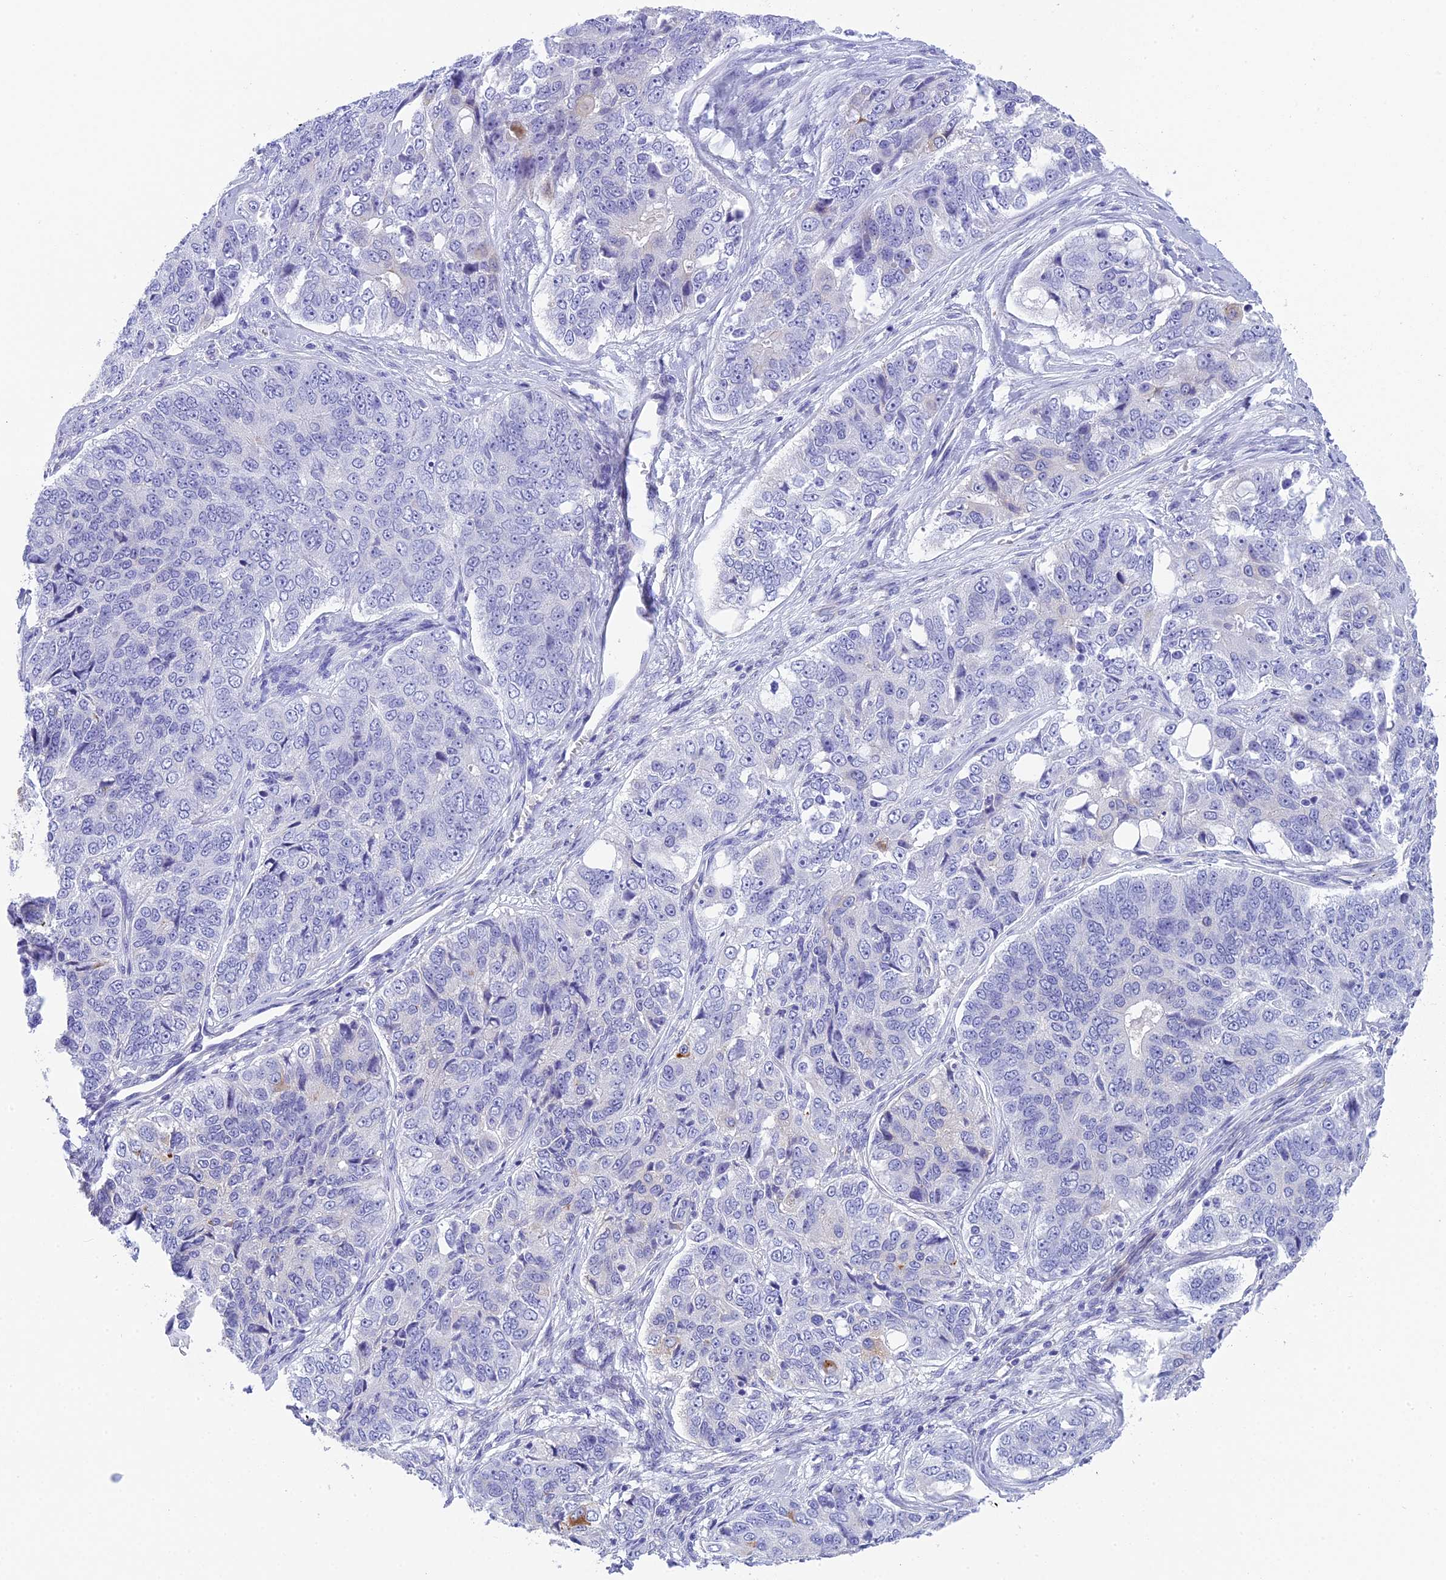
{"staining": {"intensity": "negative", "quantity": "none", "location": "none"}, "tissue": "ovarian cancer", "cell_type": "Tumor cells", "image_type": "cancer", "snomed": [{"axis": "morphology", "description": "Carcinoma, endometroid"}, {"axis": "topography", "description": "Ovary"}], "caption": "The image reveals no significant positivity in tumor cells of ovarian endometroid carcinoma. Nuclei are stained in blue.", "gene": "TACSTD2", "patient": {"sex": "female", "age": 51}}